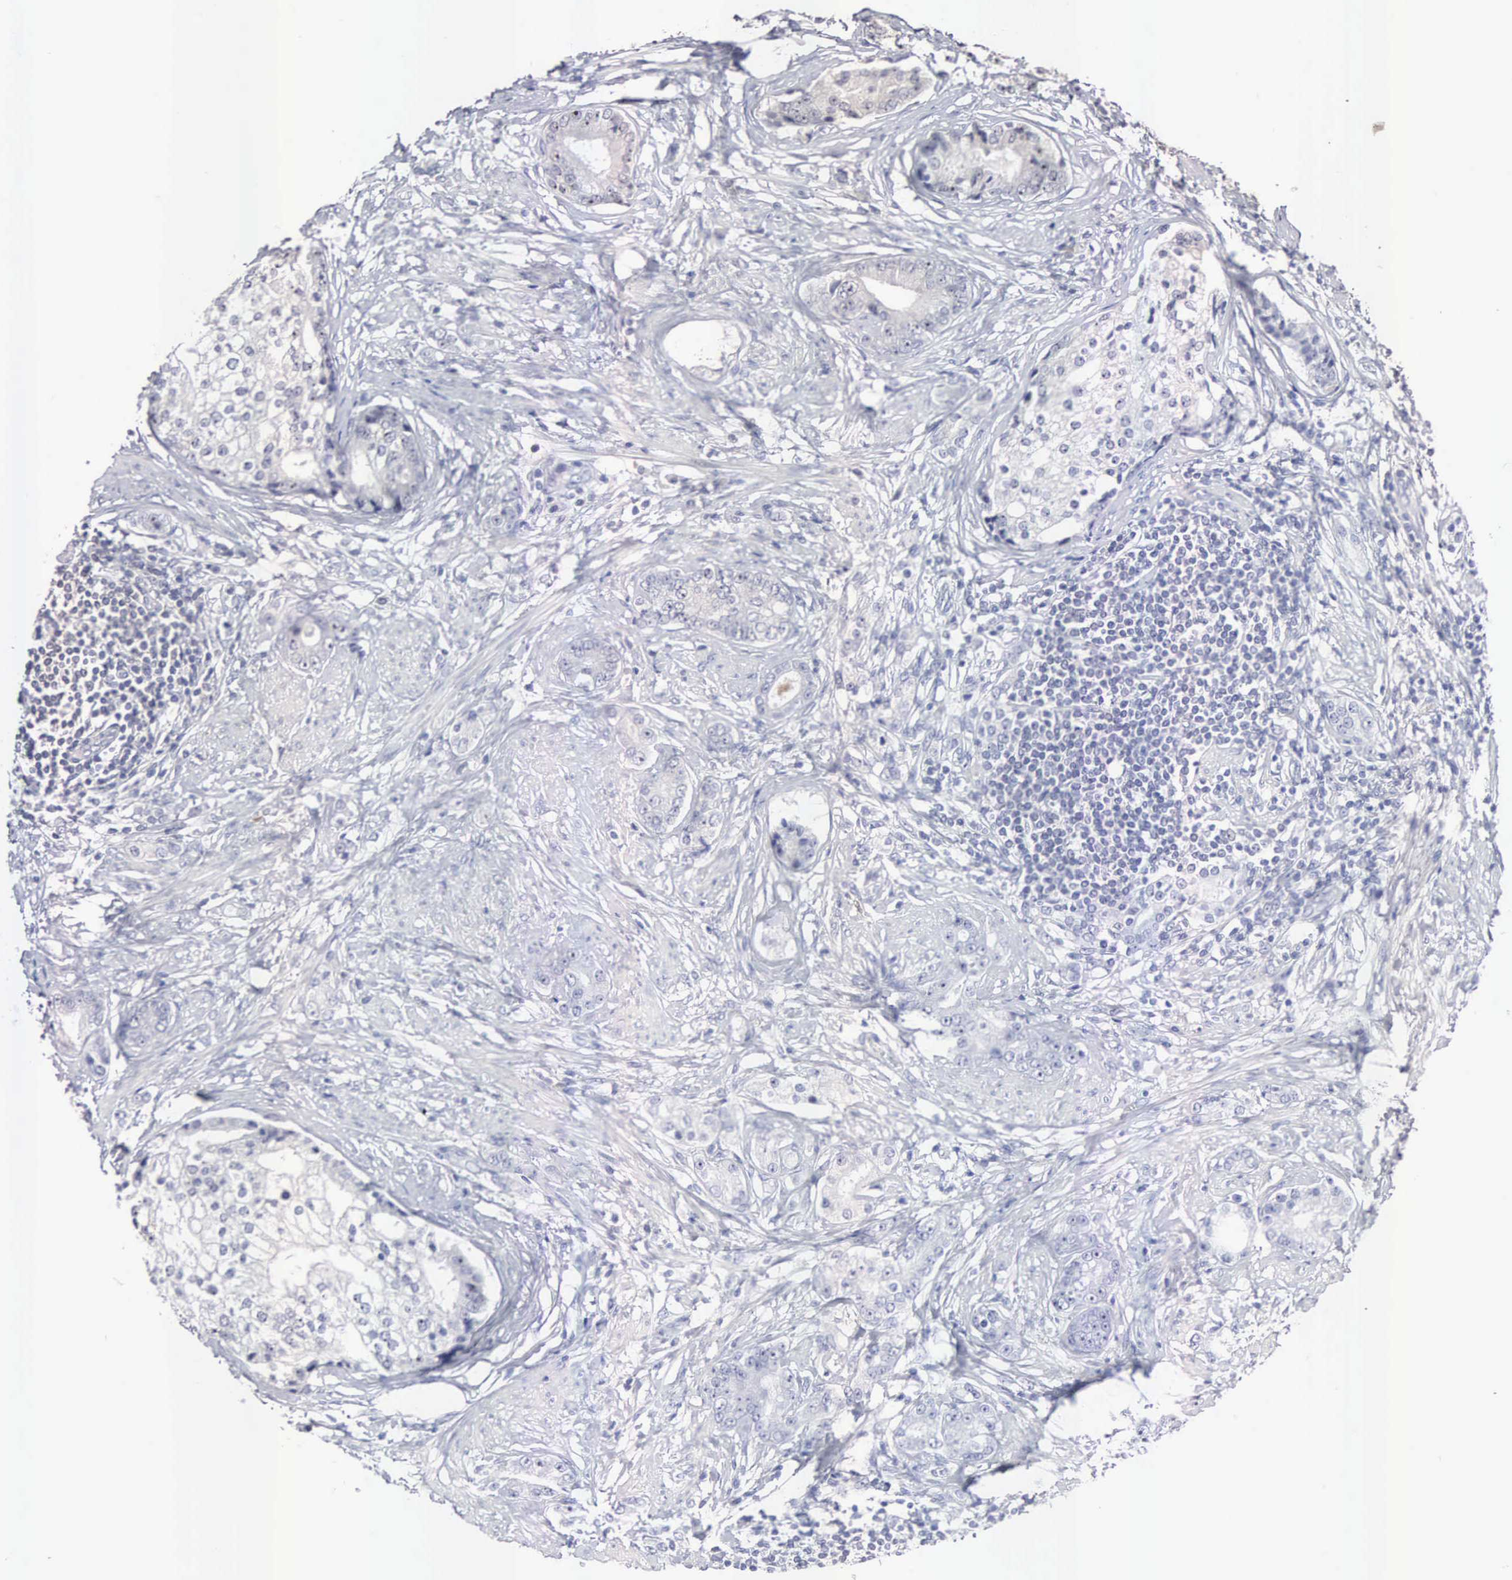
{"staining": {"intensity": "negative", "quantity": "none", "location": "none"}, "tissue": "prostate cancer", "cell_type": "Tumor cells", "image_type": "cancer", "snomed": [{"axis": "morphology", "description": "Adenocarcinoma, Medium grade"}, {"axis": "topography", "description": "Prostate"}], "caption": "IHC of human prostate cancer demonstrates no staining in tumor cells.", "gene": "ACOT4", "patient": {"sex": "male", "age": 59}}